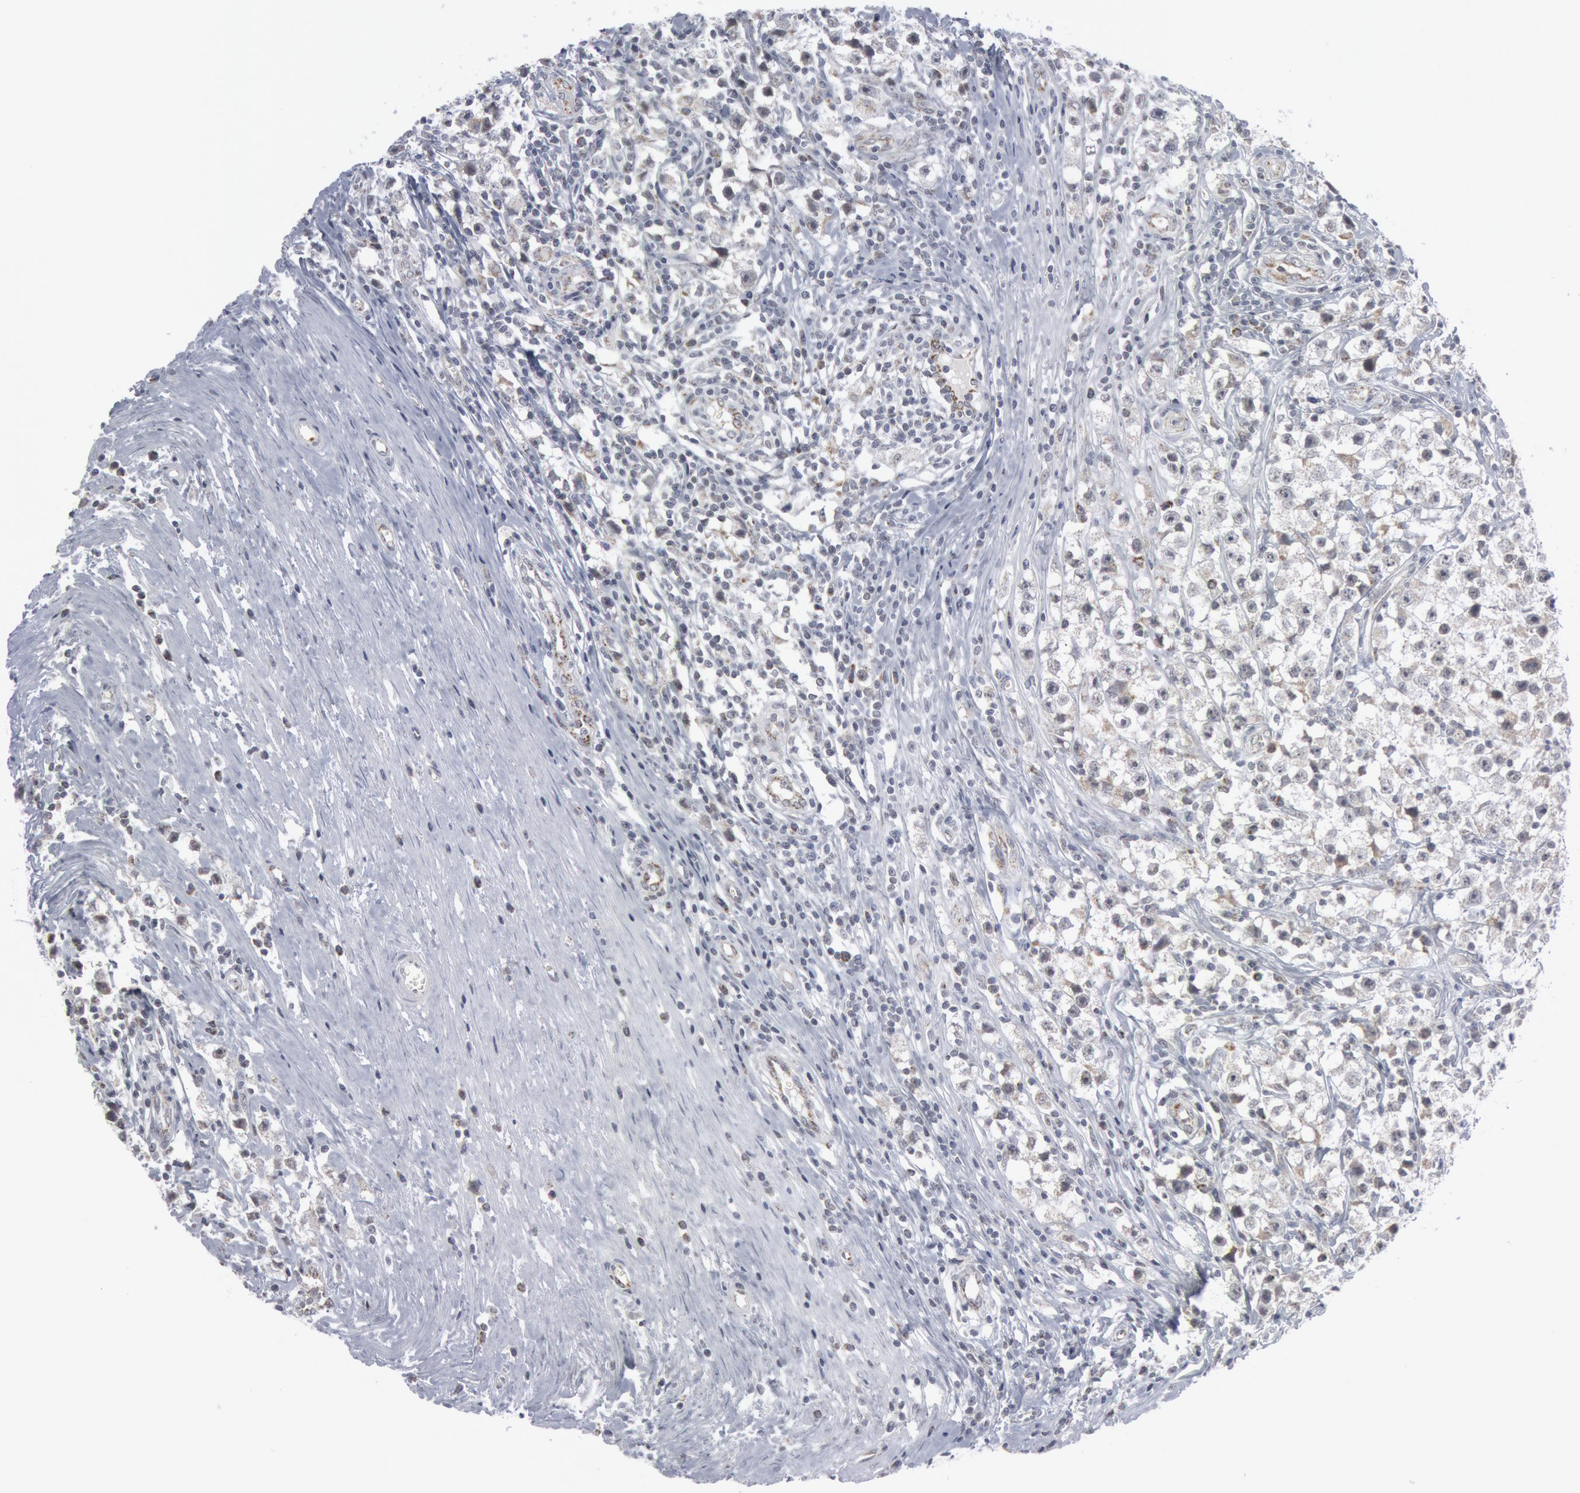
{"staining": {"intensity": "negative", "quantity": "none", "location": "none"}, "tissue": "testis cancer", "cell_type": "Tumor cells", "image_type": "cancer", "snomed": [{"axis": "morphology", "description": "Seminoma, NOS"}, {"axis": "topography", "description": "Testis"}], "caption": "Testis cancer (seminoma) was stained to show a protein in brown. There is no significant expression in tumor cells.", "gene": "CASP9", "patient": {"sex": "male", "age": 35}}